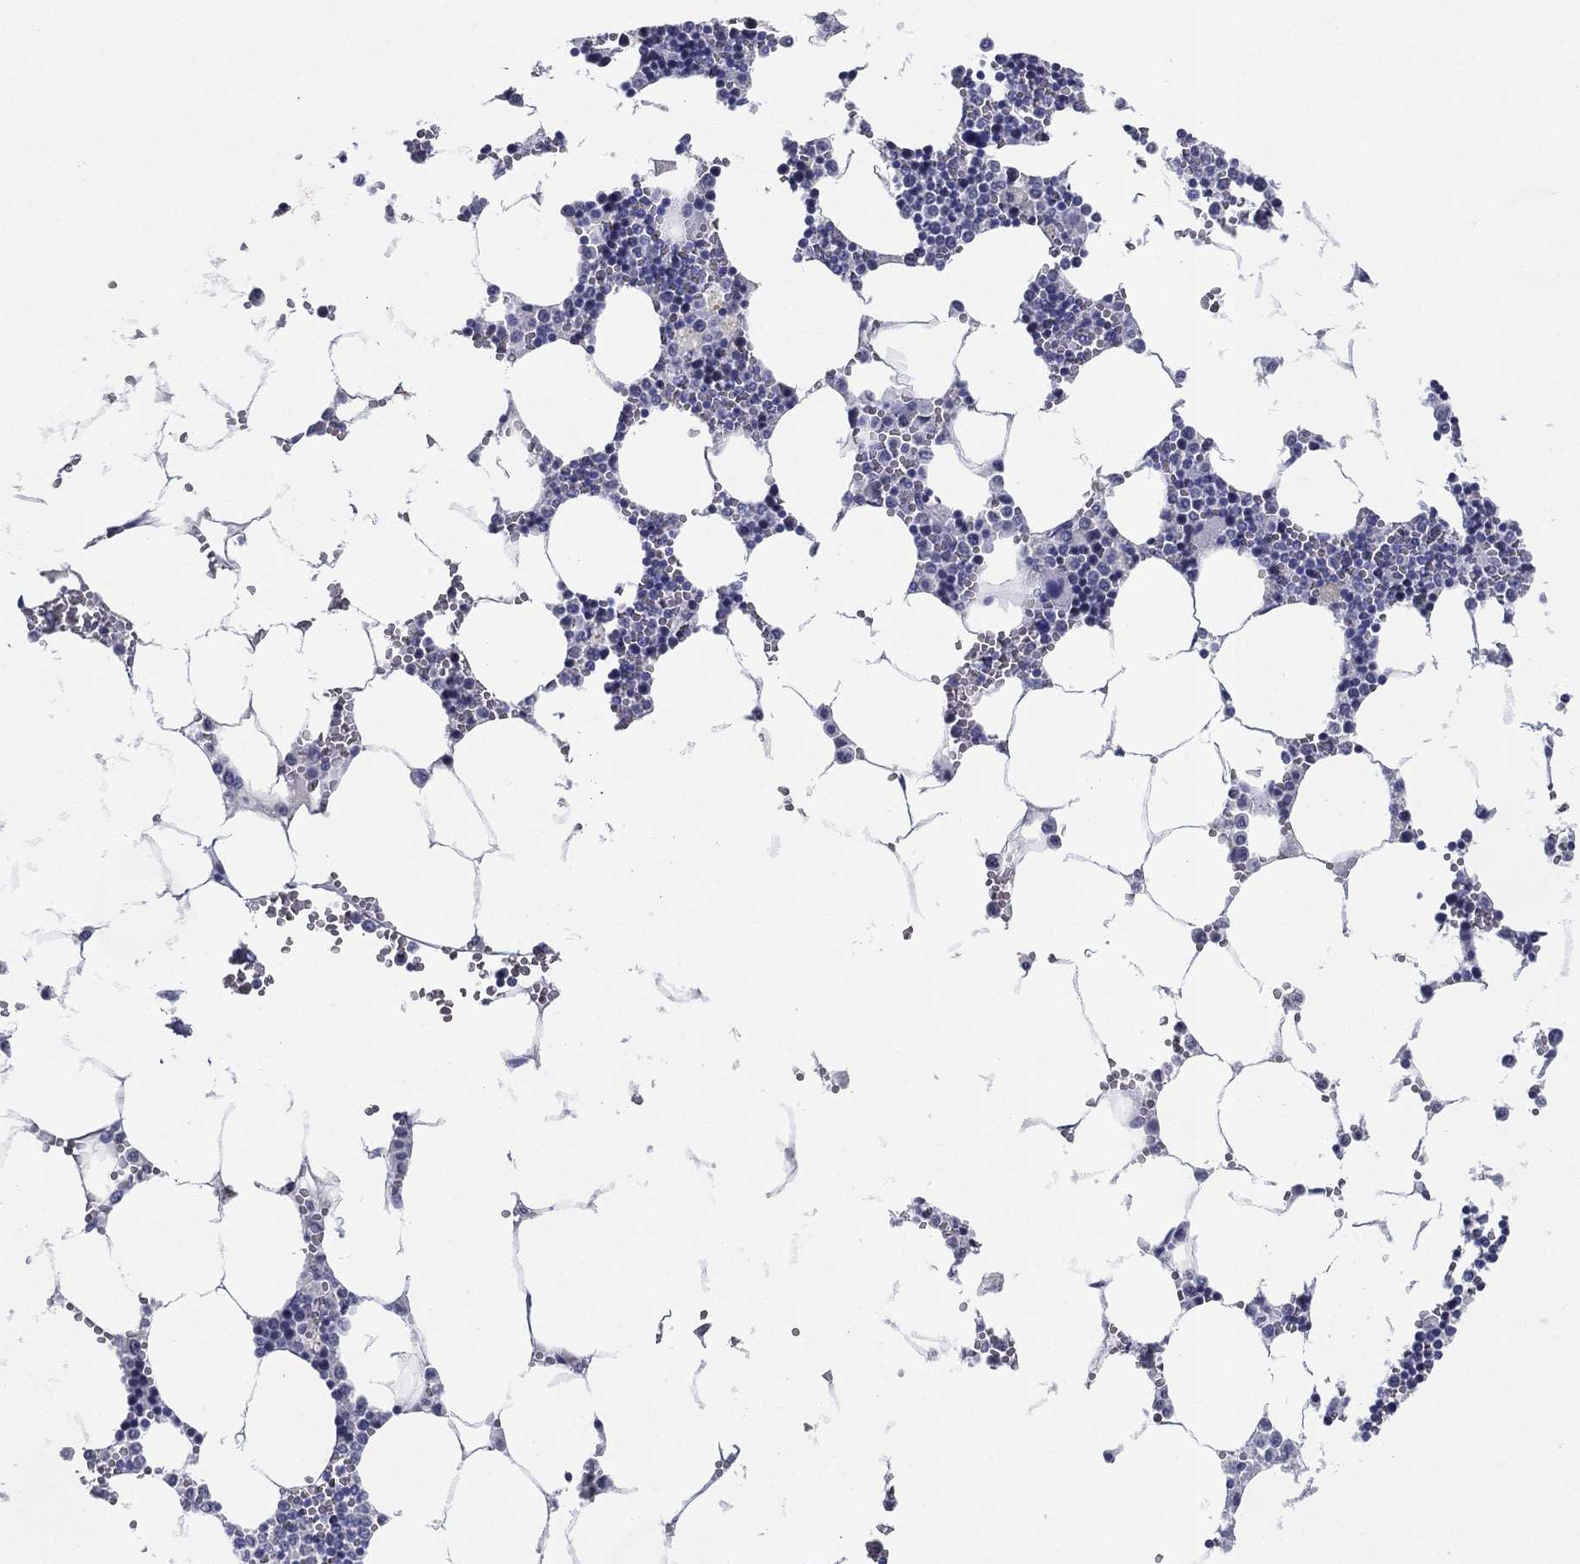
{"staining": {"intensity": "moderate", "quantity": "<25%", "location": "nuclear"}, "tissue": "bone marrow", "cell_type": "Hematopoietic cells", "image_type": "normal", "snomed": [{"axis": "morphology", "description": "Normal tissue, NOS"}, {"axis": "topography", "description": "Bone marrow"}], "caption": "Protein staining of normal bone marrow displays moderate nuclear positivity in approximately <25% of hematopoietic cells.", "gene": "KIF2C", "patient": {"sex": "female", "age": 64}}